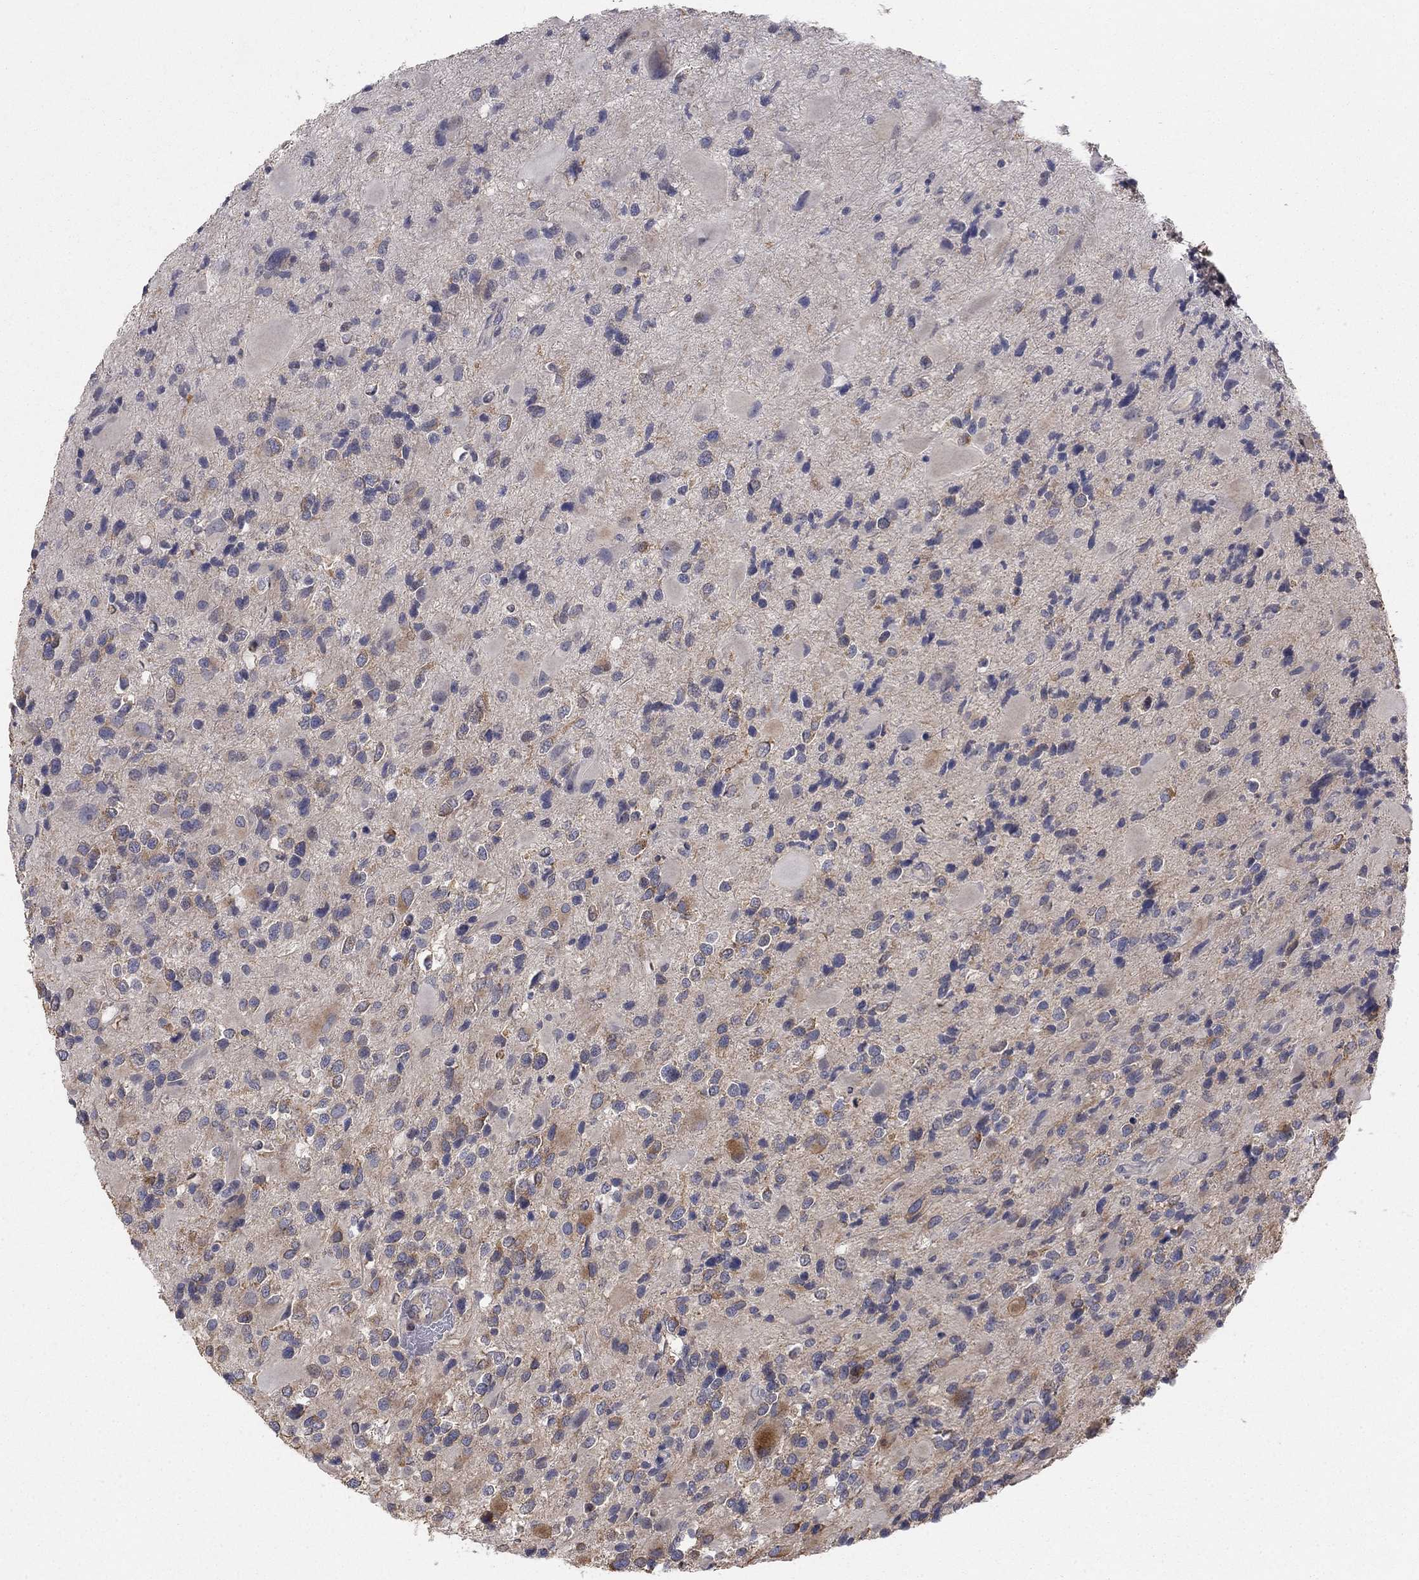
{"staining": {"intensity": "moderate", "quantity": "25%-75%", "location": "cytoplasmic/membranous"}, "tissue": "glioma", "cell_type": "Tumor cells", "image_type": "cancer", "snomed": [{"axis": "morphology", "description": "Glioma, malignant, Low grade"}, {"axis": "topography", "description": "Brain"}], "caption": "Immunohistochemical staining of human malignant low-grade glioma displays medium levels of moderate cytoplasmic/membranous staining in approximately 25%-75% of tumor cells.", "gene": "AMN1", "patient": {"sex": "female", "age": 32}}